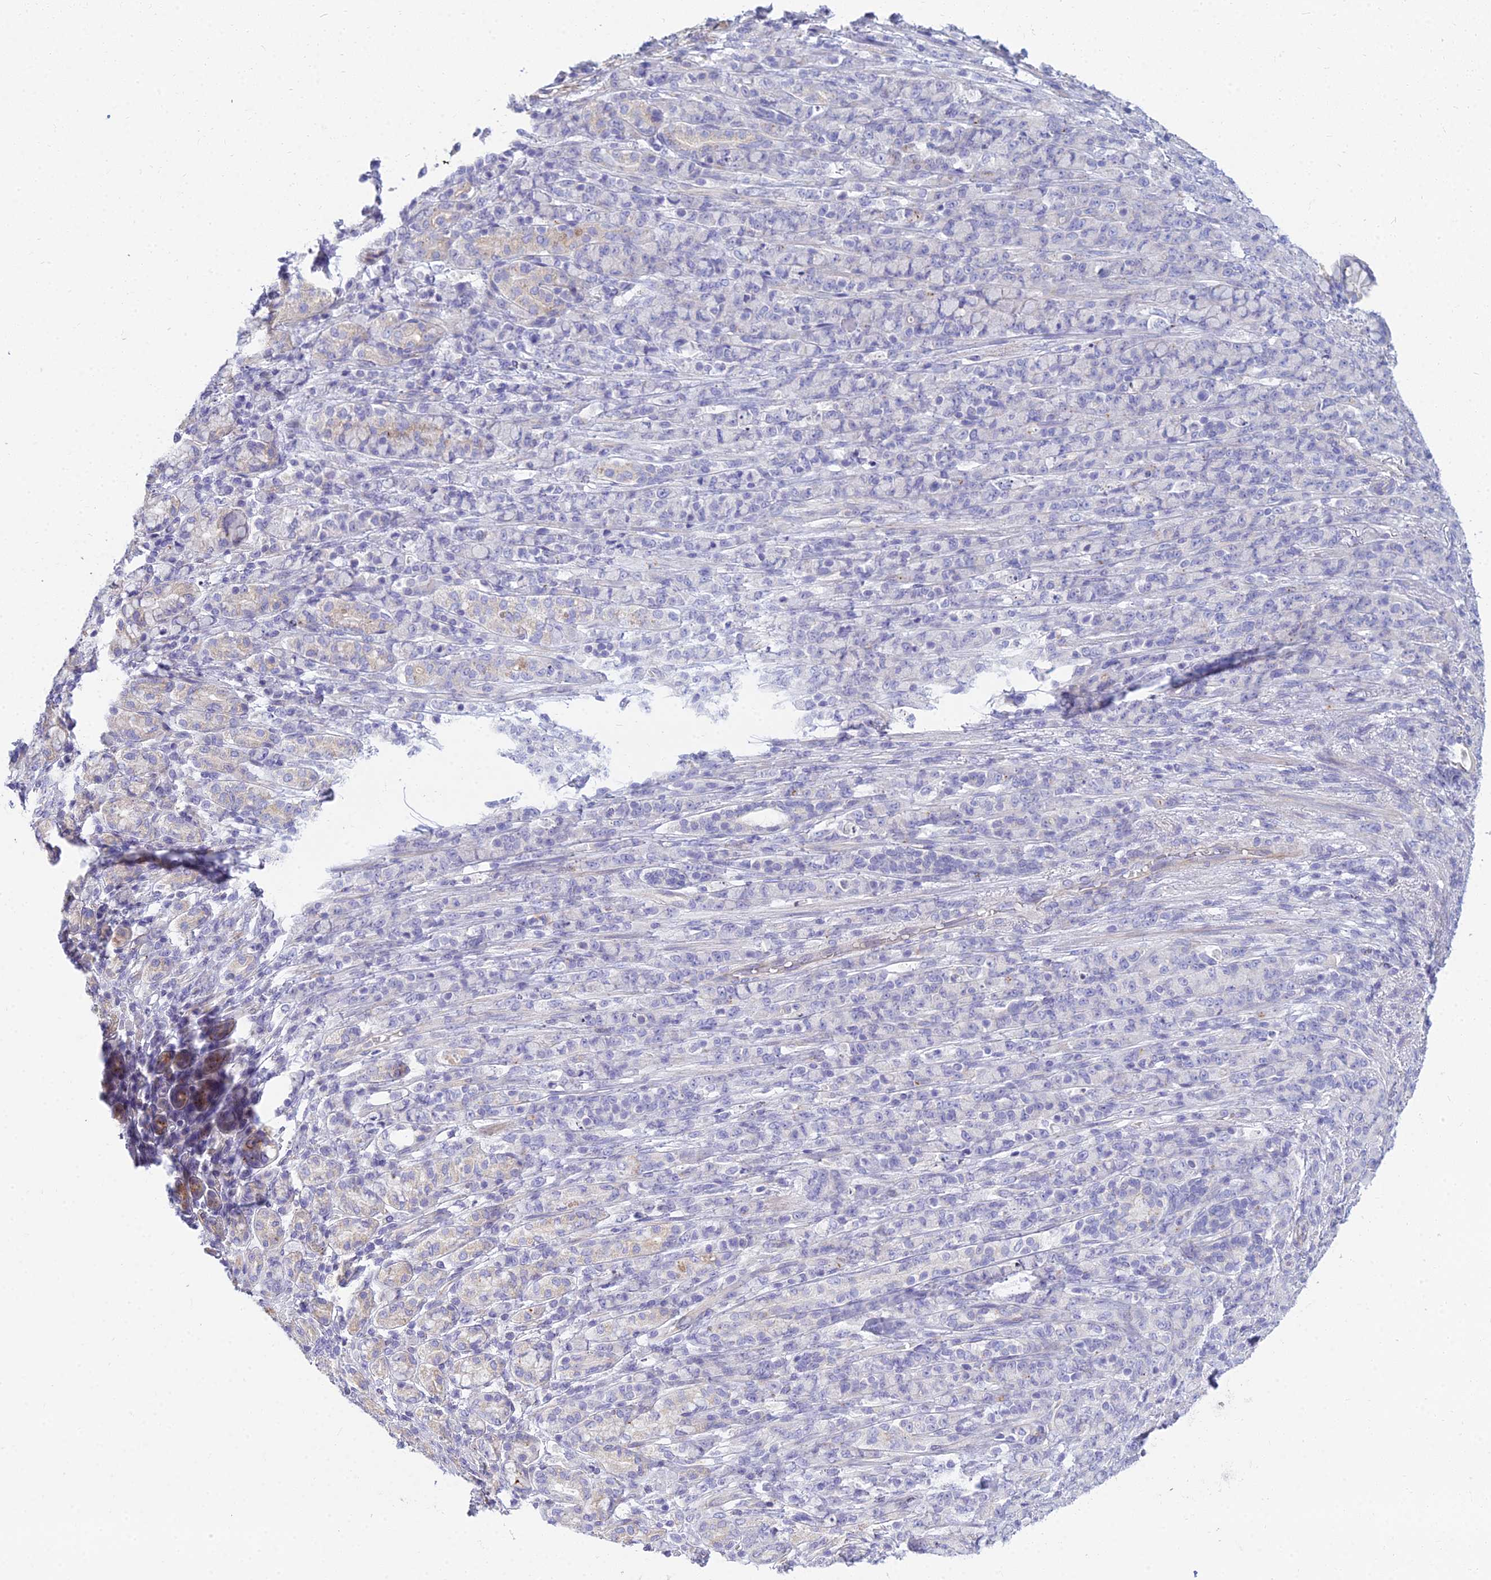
{"staining": {"intensity": "negative", "quantity": "none", "location": "none"}, "tissue": "stomach cancer", "cell_type": "Tumor cells", "image_type": "cancer", "snomed": [{"axis": "morphology", "description": "Normal tissue, NOS"}, {"axis": "morphology", "description": "Adenocarcinoma, NOS"}, {"axis": "topography", "description": "Stomach"}], "caption": "Human adenocarcinoma (stomach) stained for a protein using immunohistochemistry reveals no staining in tumor cells.", "gene": "SMIM24", "patient": {"sex": "female", "age": 79}}